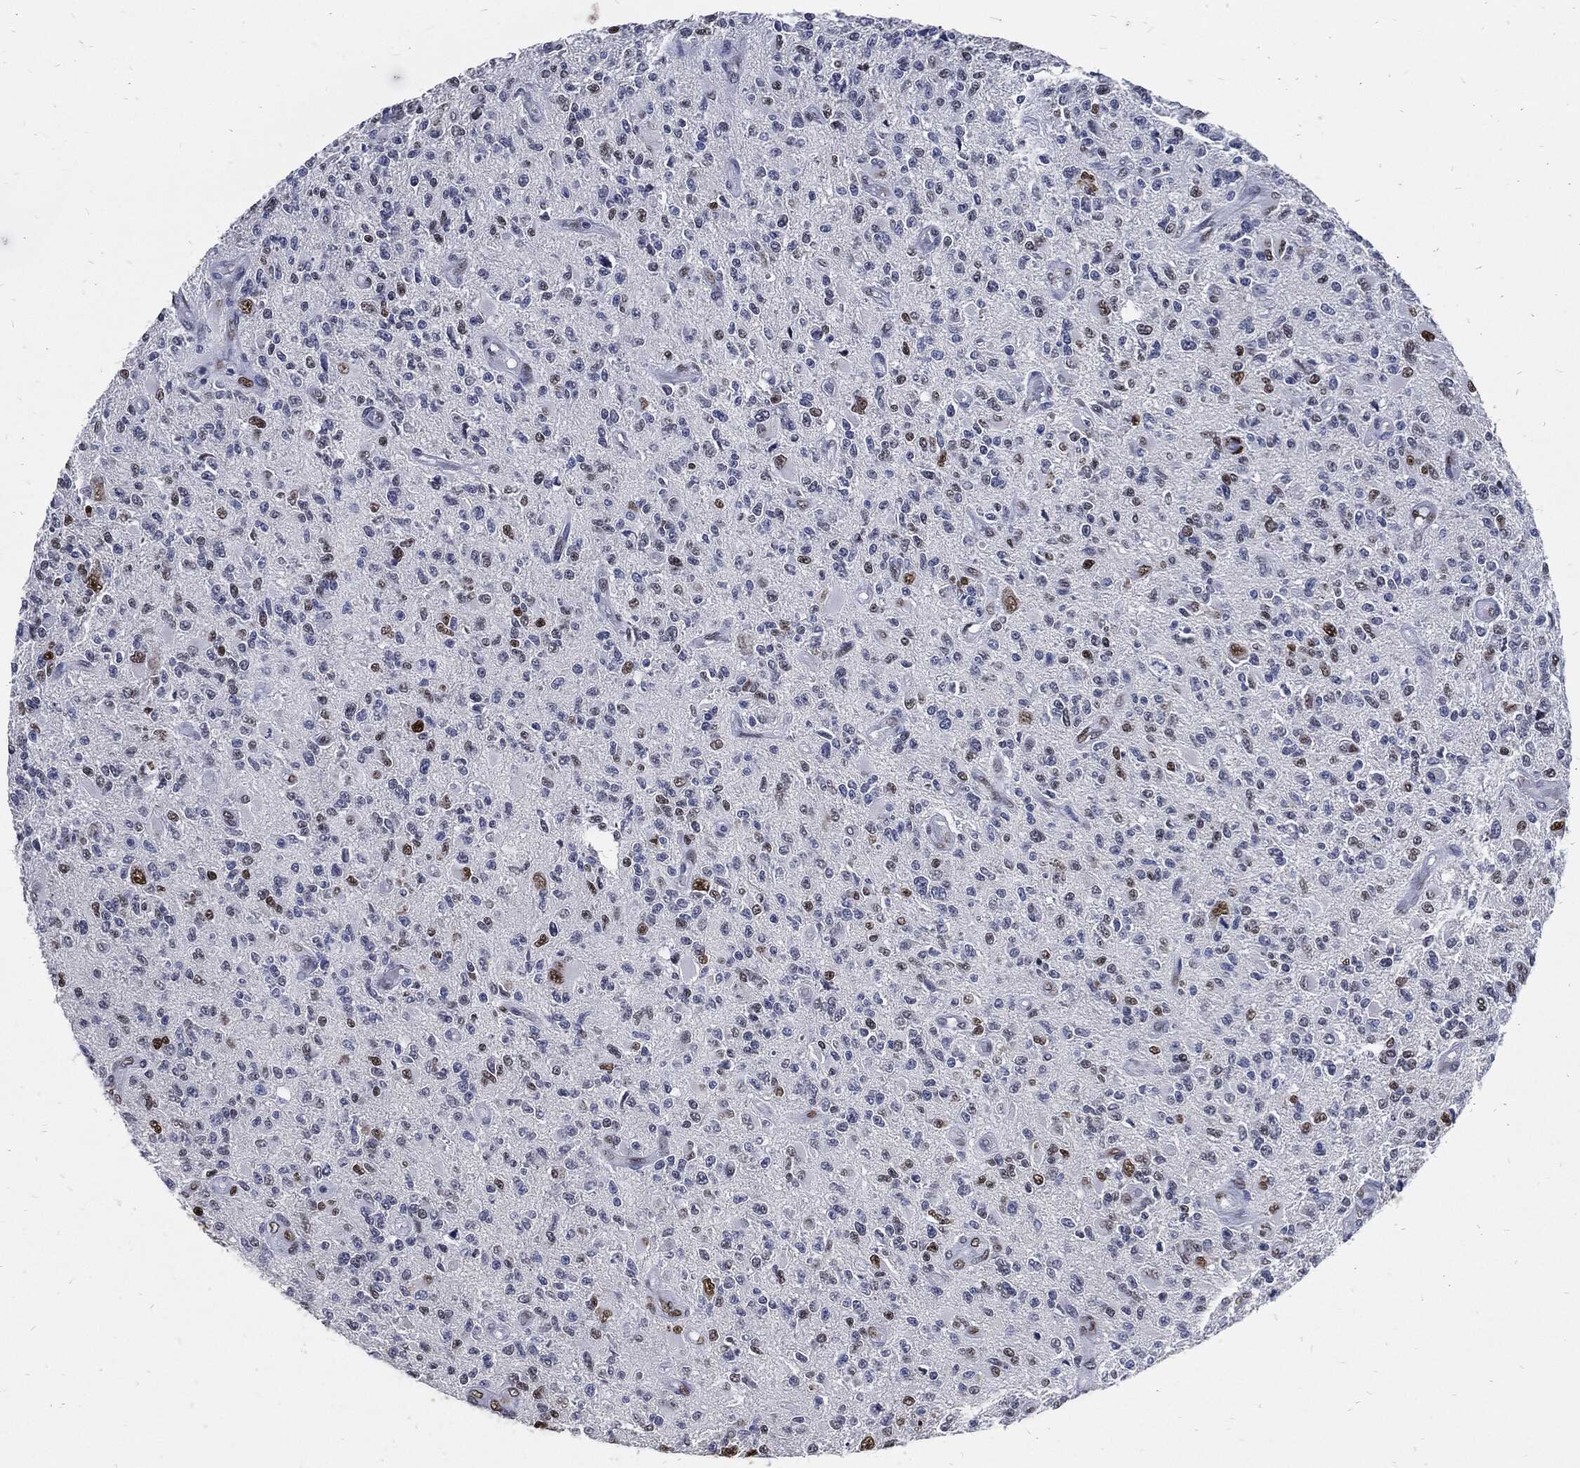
{"staining": {"intensity": "strong", "quantity": "<25%", "location": "nuclear"}, "tissue": "glioma", "cell_type": "Tumor cells", "image_type": "cancer", "snomed": [{"axis": "morphology", "description": "Glioma, malignant, High grade"}, {"axis": "topography", "description": "Brain"}], "caption": "Brown immunohistochemical staining in malignant glioma (high-grade) displays strong nuclear positivity in approximately <25% of tumor cells.", "gene": "JUN", "patient": {"sex": "female", "age": 63}}